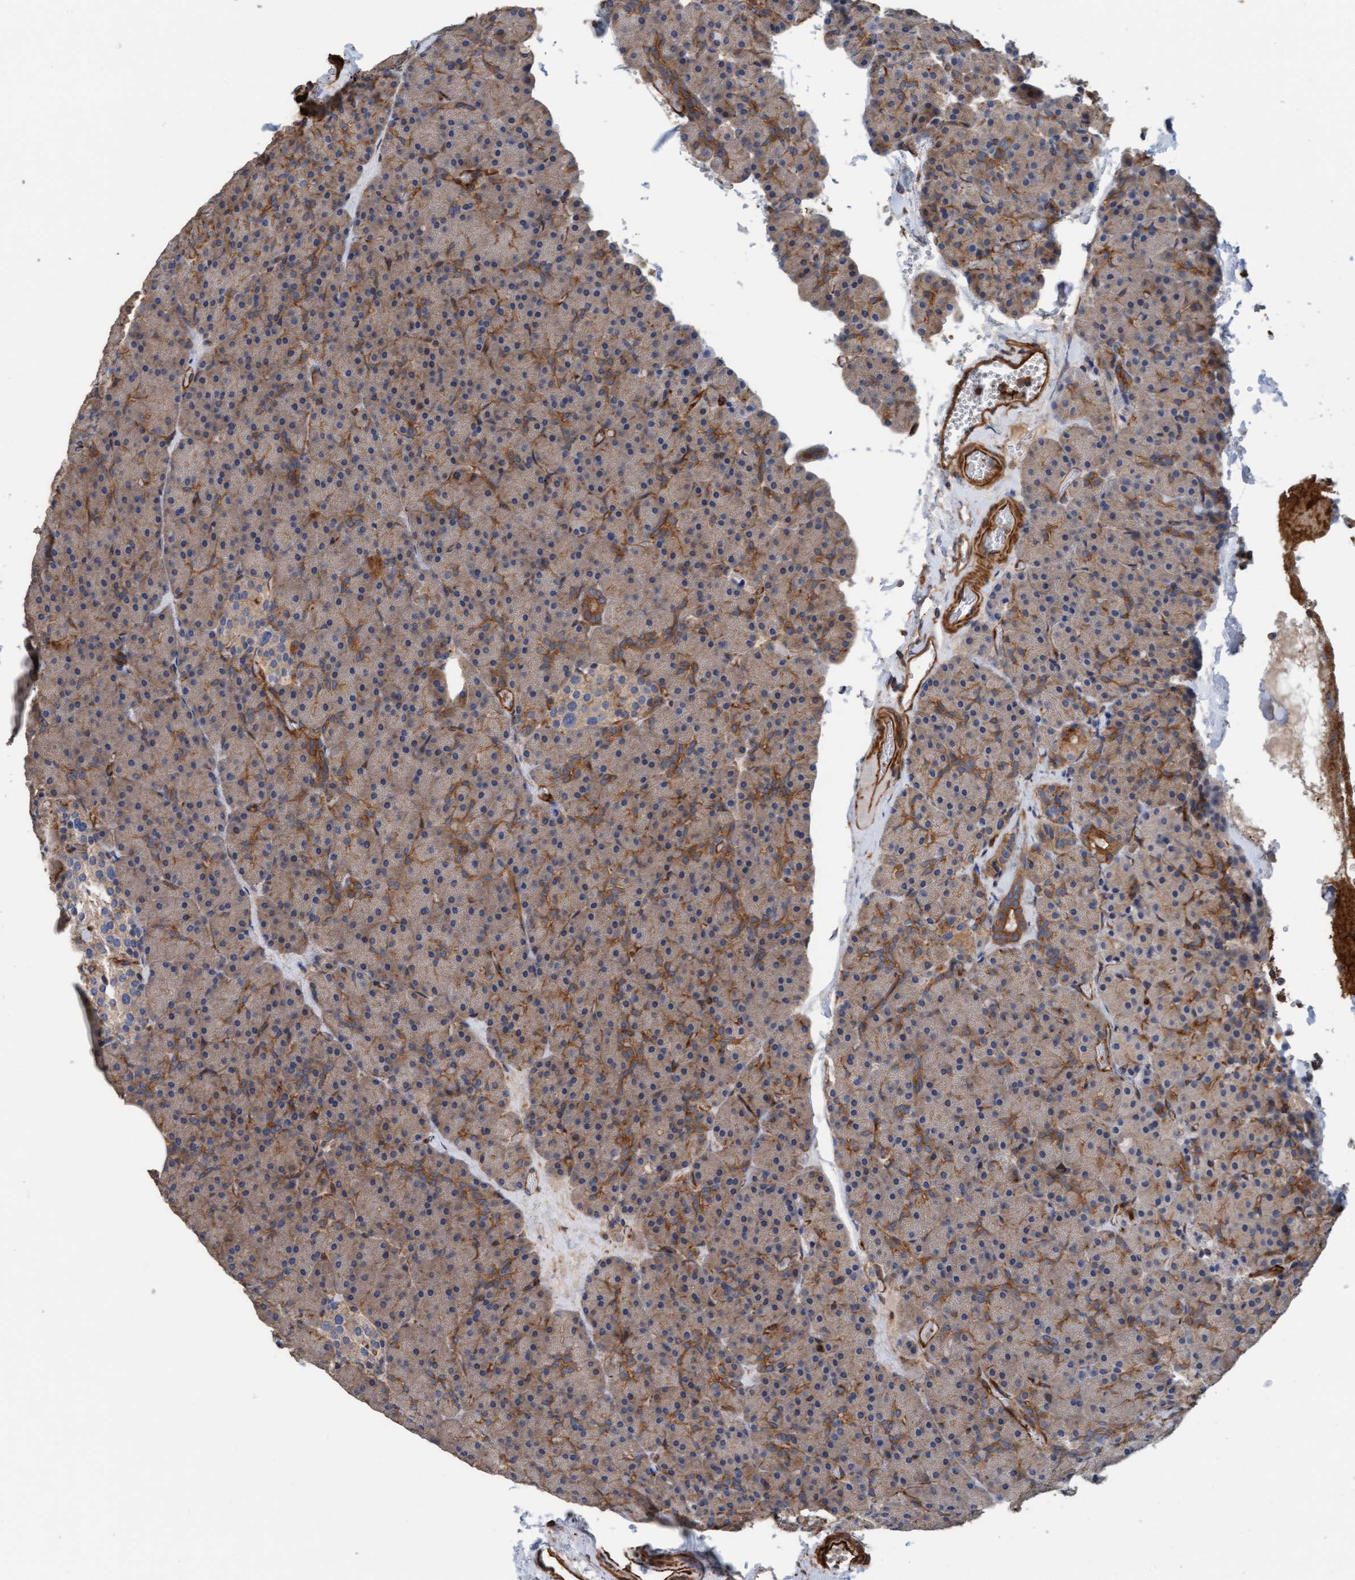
{"staining": {"intensity": "moderate", "quantity": "25%-75%", "location": "cytoplasmic/membranous"}, "tissue": "pancreas", "cell_type": "Exocrine glandular cells", "image_type": "normal", "snomed": [{"axis": "morphology", "description": "Normal tissue, NOS"}, {"axis": "morphology", "description": "Carcinoid, malignant, NOS"}, {"axis": "topography", "description": "Pancreas"}], "caption": "This image shows immunohistochemistry staining of unremarkable pancreas, with medium moderate cytoplasmic/membranous staining in approximately 25%-75% of exocrine glandular cells.", "gene": "STXBP4", "patient": {"sex": "female", "age": 35}}